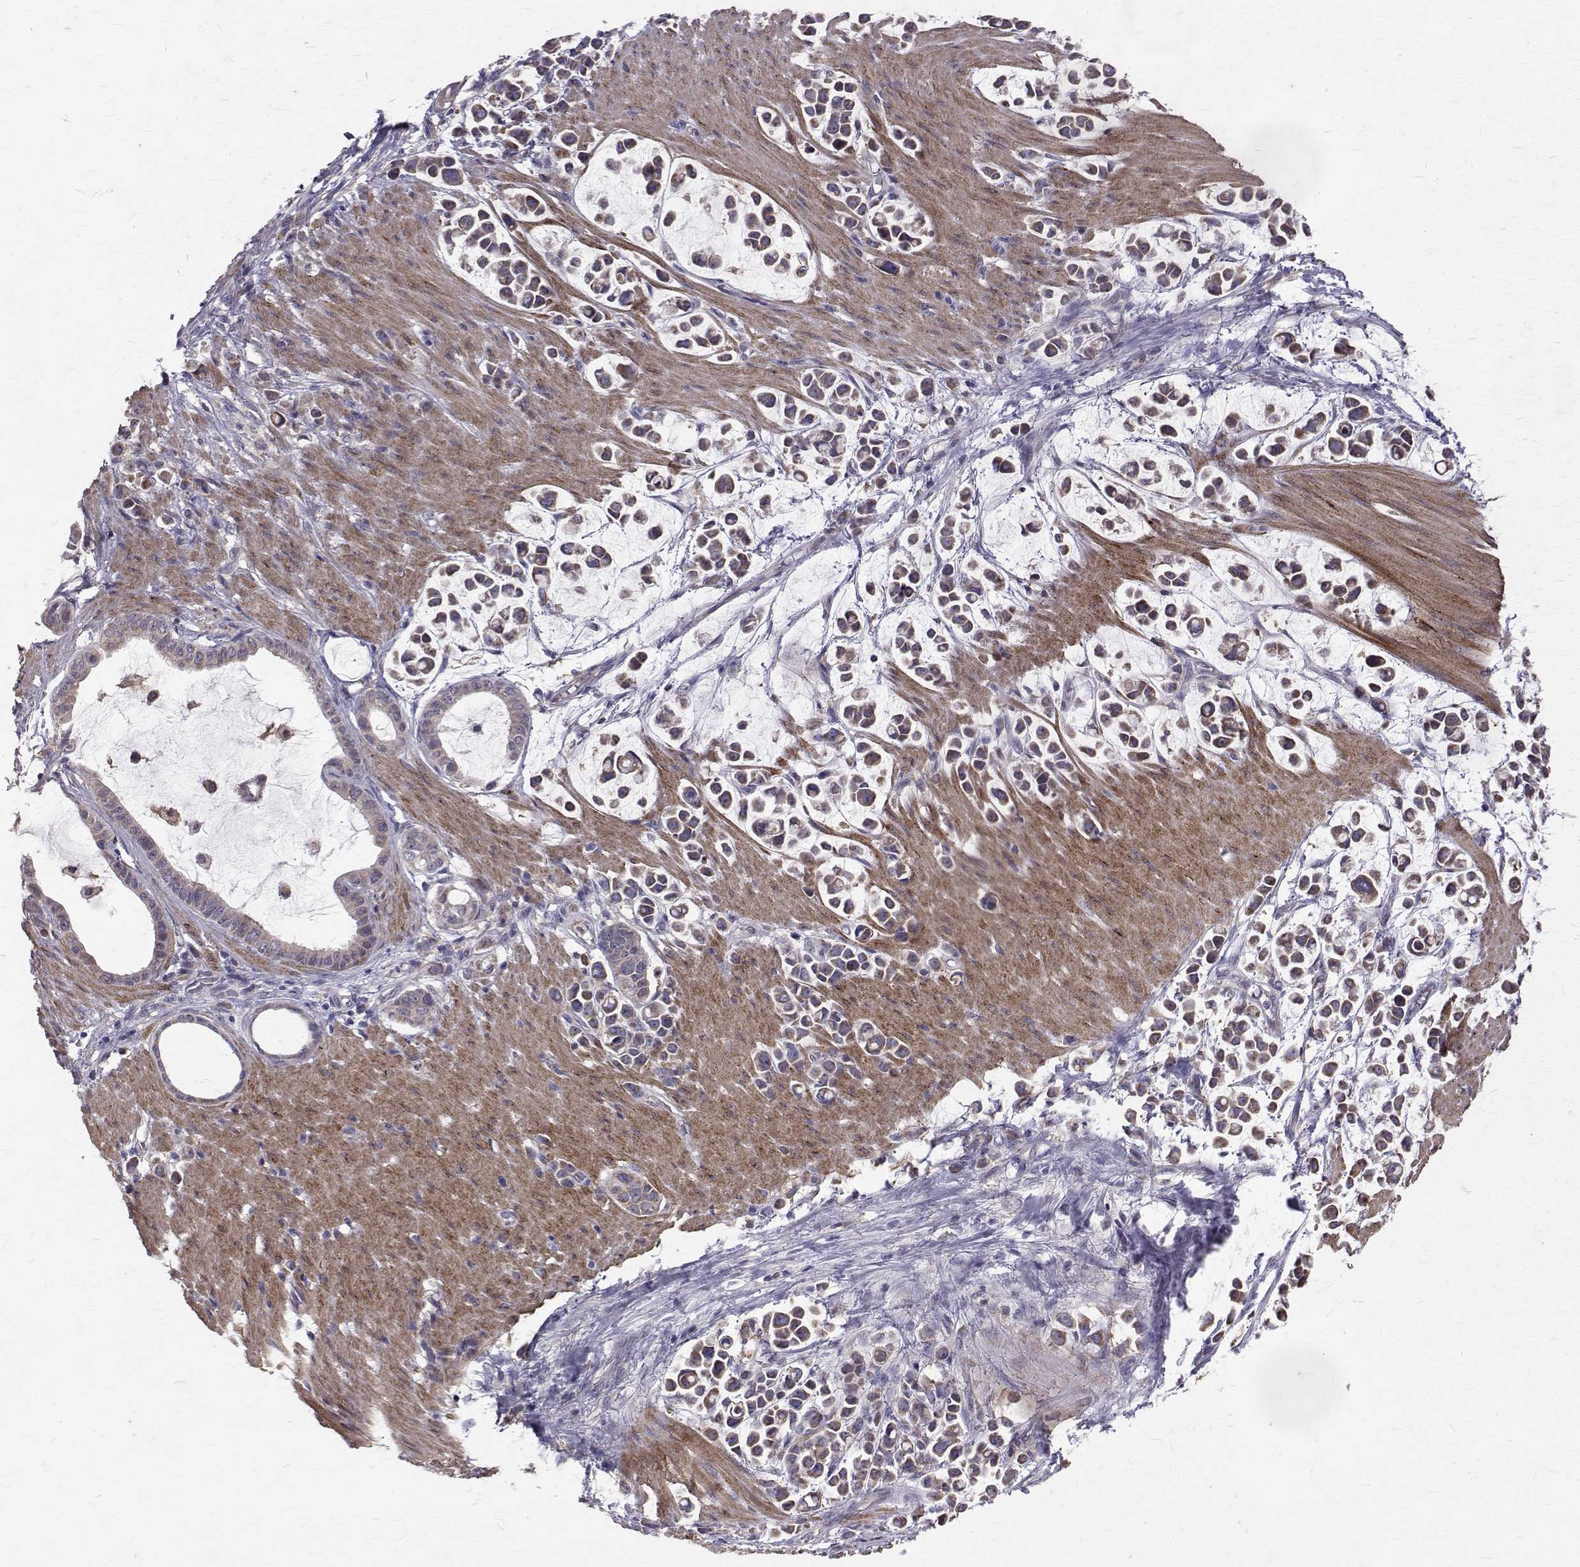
{"staining": {"intensity": "weak", "quantity": "25%-75%", "location": "cytoplasmic/membranous"}, "tissue": "stomach cancer", "cell_type": "Tumor cells", "image_type": "cancer", "snomed": [{"axis": "morphology", "description": "Adenocarcinoma, NOS"}, {"axis": "topography", "description": "Stomach"}], "caption": "IHC (DAB) staining of stomach adenocarcinoma exhibits weak cytoplasmic/membranous protein positivity in about 25%-75% of tumor cells.", "gene": "CCDC89", "patient": {"sex": "male", "age": 82}}